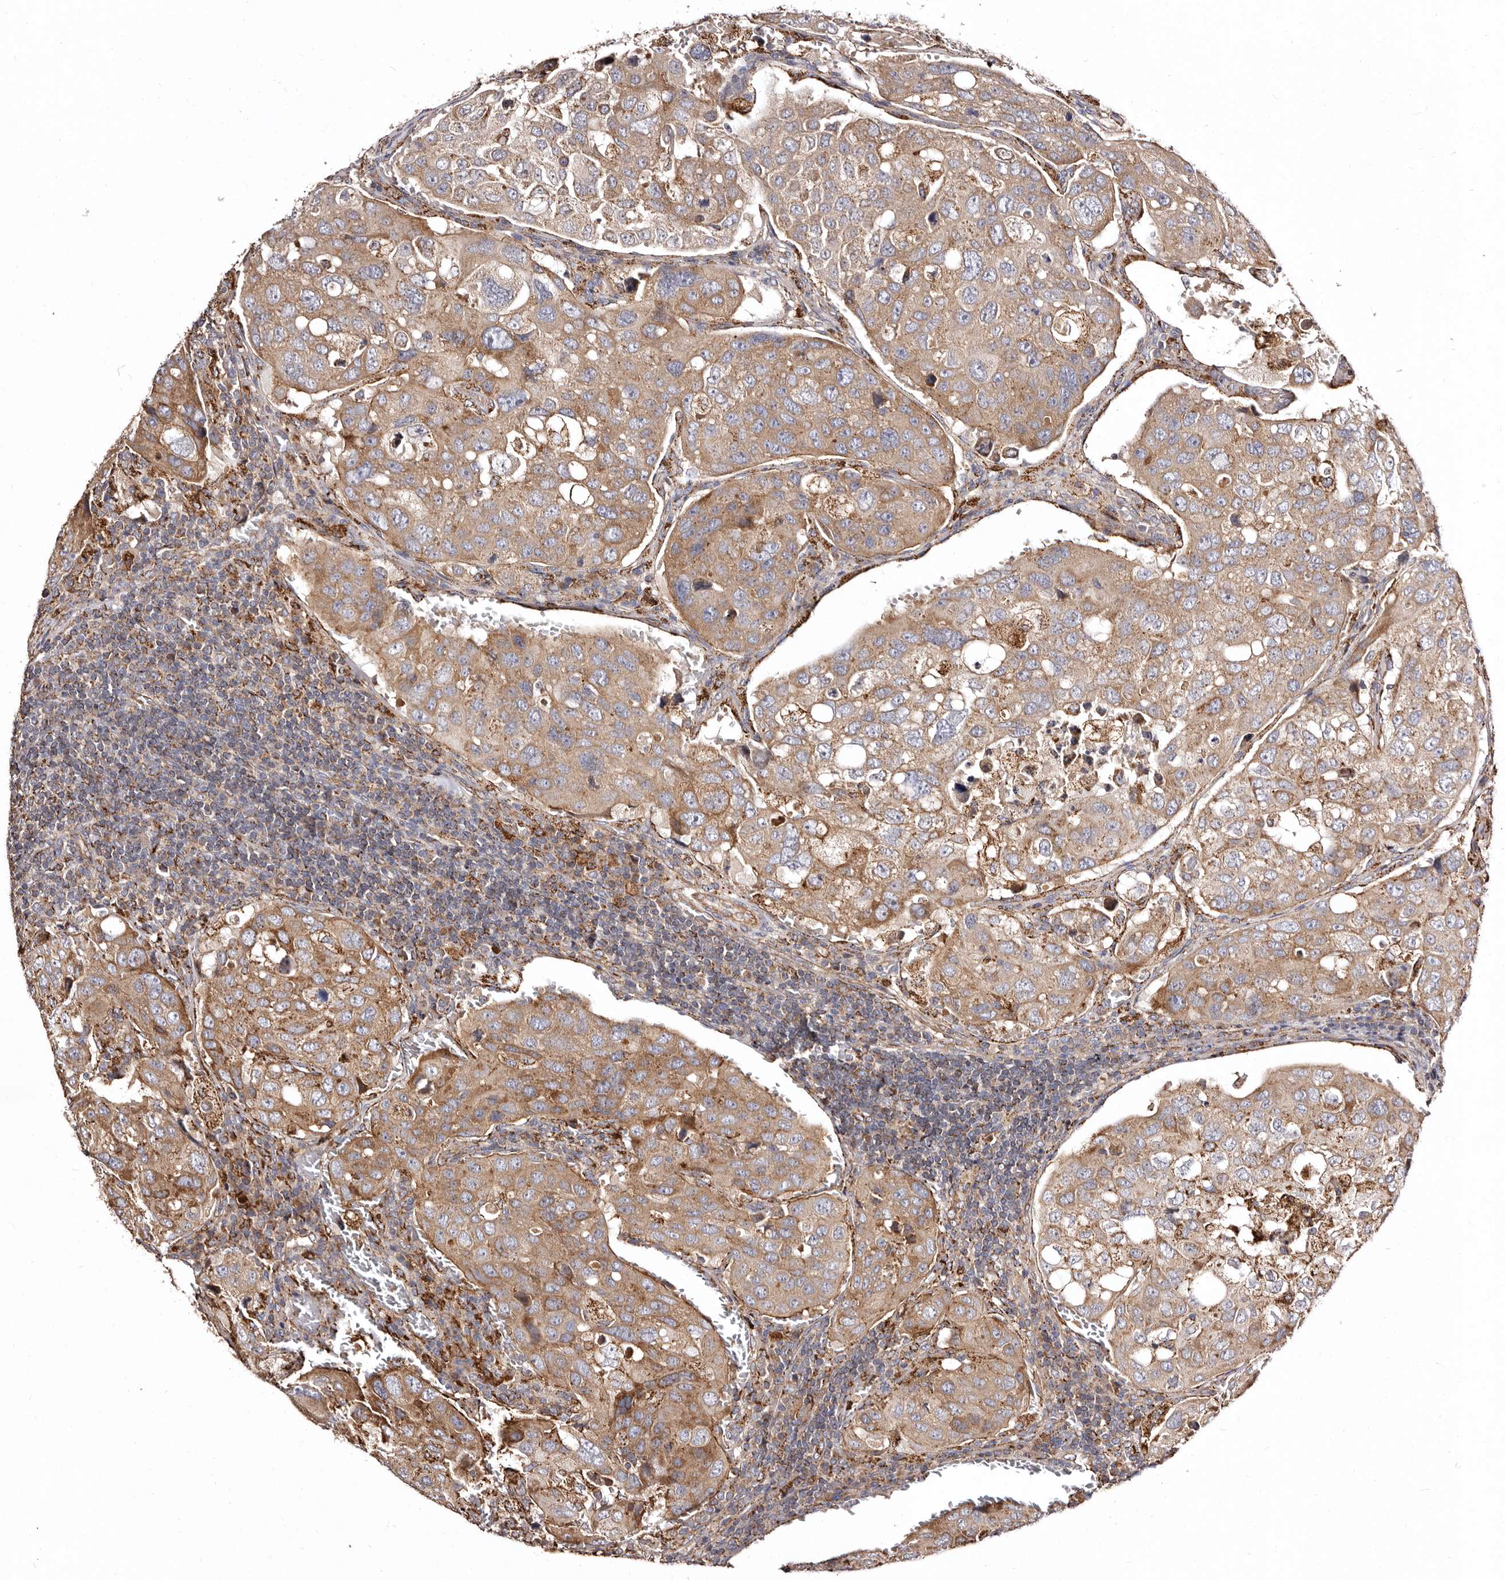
{"staining": {"intensity": "moderate", "quantity": ">75%", "location": "cytoplasmic/membranous"}, "tissue": "urothelial cancer", "cell_type": "Tumor cells", "image_type": "cancer", "snomed": [{"axis": "morphology", "description": "Urothelial carcinoma, High grade"}, {"axis": "topography", "description": "Lymph node"}, {"axis": "topography", "description": "Urinary bladder"}], "caption": "Immunohistochemistry (IHC) micrograph of human urothelial cancer stained for a protein (brown), which demonstrates medium levels of moderate cytoplasmic/membranous expression in approximately >75% of tumor cells.", "gene": "LUZP1", "patient": {"sex": "male", "age": 51}}